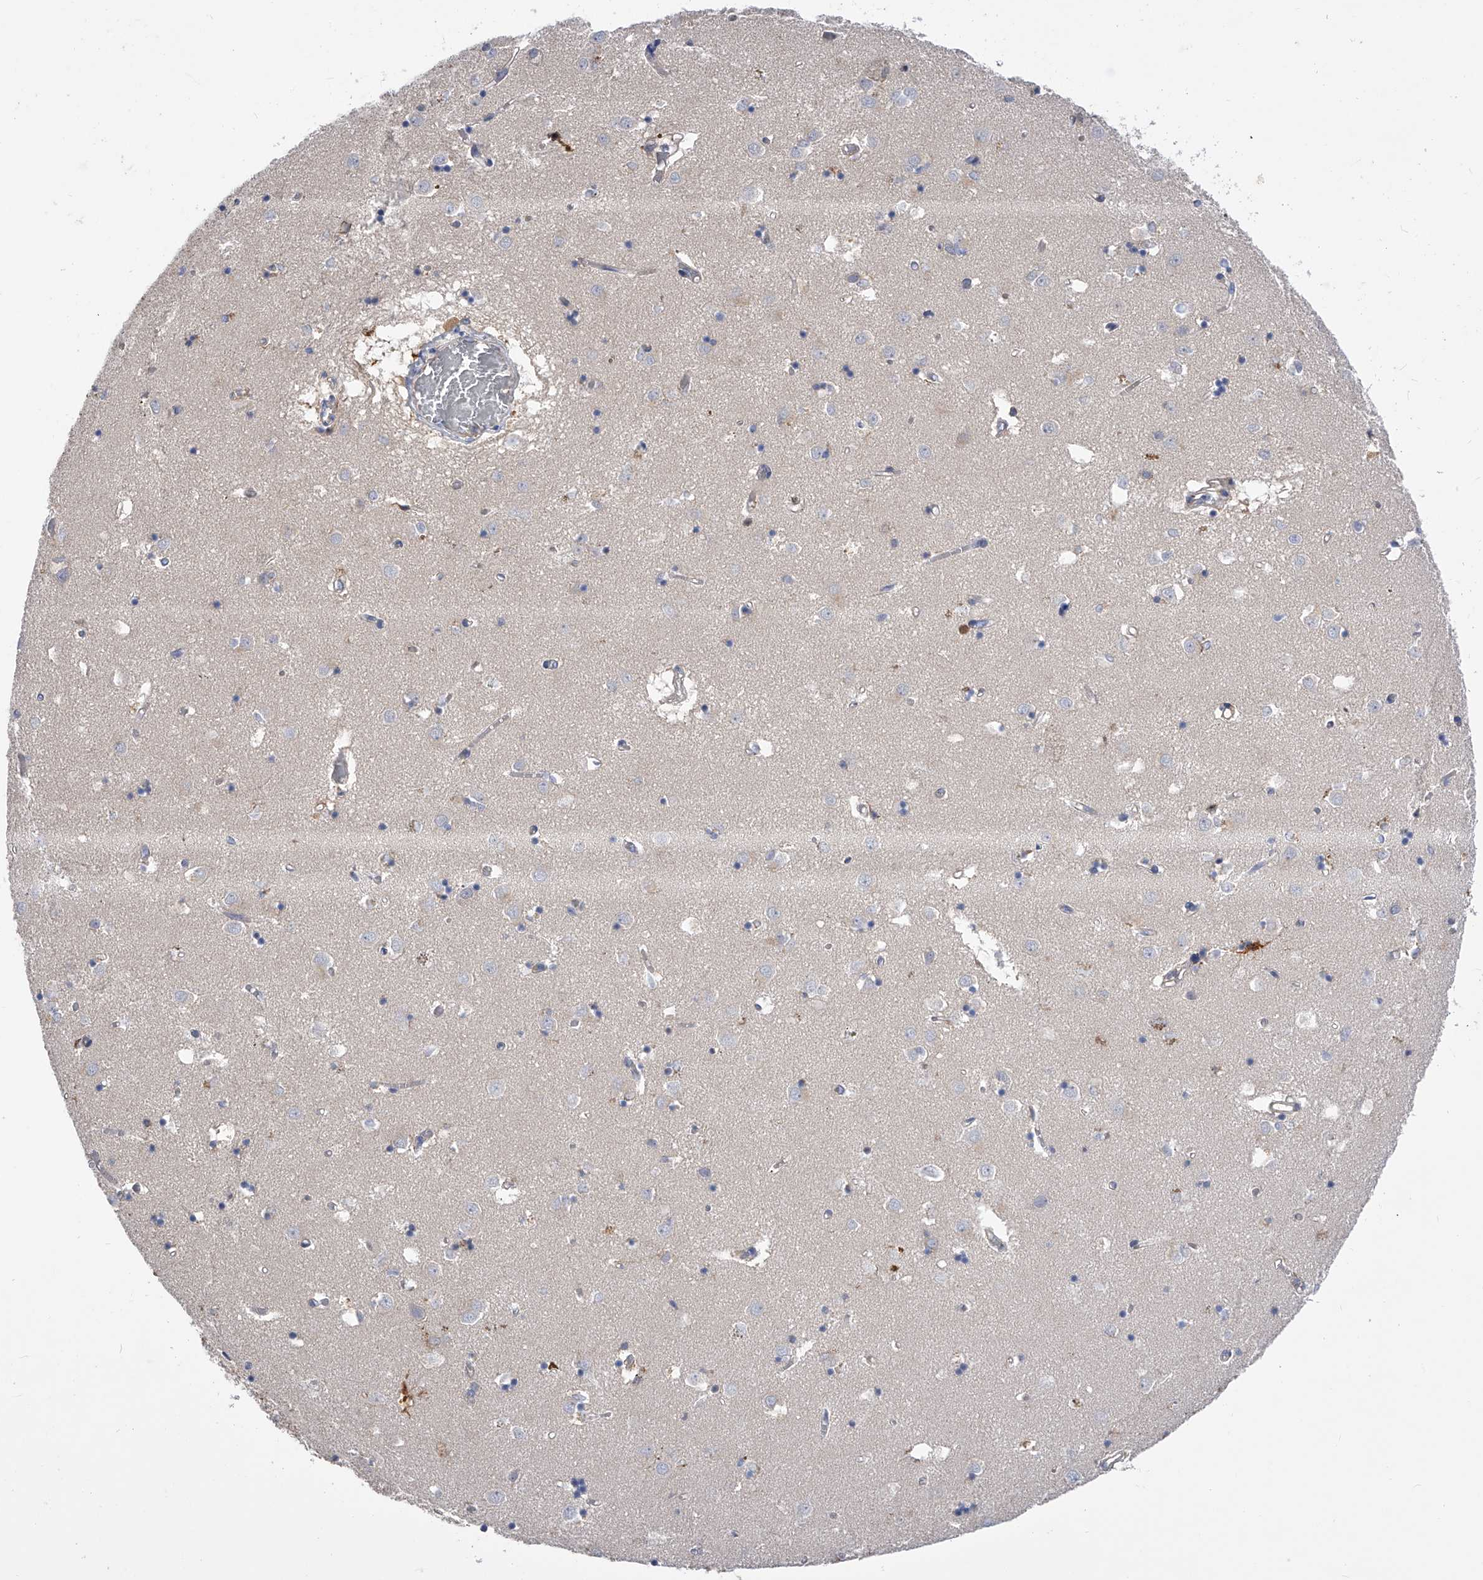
{"staining": {"intensity": "negative", "quantity": "none", "location": "none"}, "tissue": "caudate", "cell_type": "Glial cells", "image_type": "normal", "snomed": [{"axis": "morphology", "description": "Normal tissue, NOS"}, {"axis": "topography", "description": "Lateral ventricle wall"}], "caption": "DAB (3,3'-diaminobenzidine) immunohistochemical staining of unremarkable human caudate reveals no significant positivity in glial cells. (DAB (3,3'-diaminobenzidine) IHC visualized using brightfield microscopy, high magnification).", "gene": "PDSS2", "patient": {"sex": "male", "age": 70}}